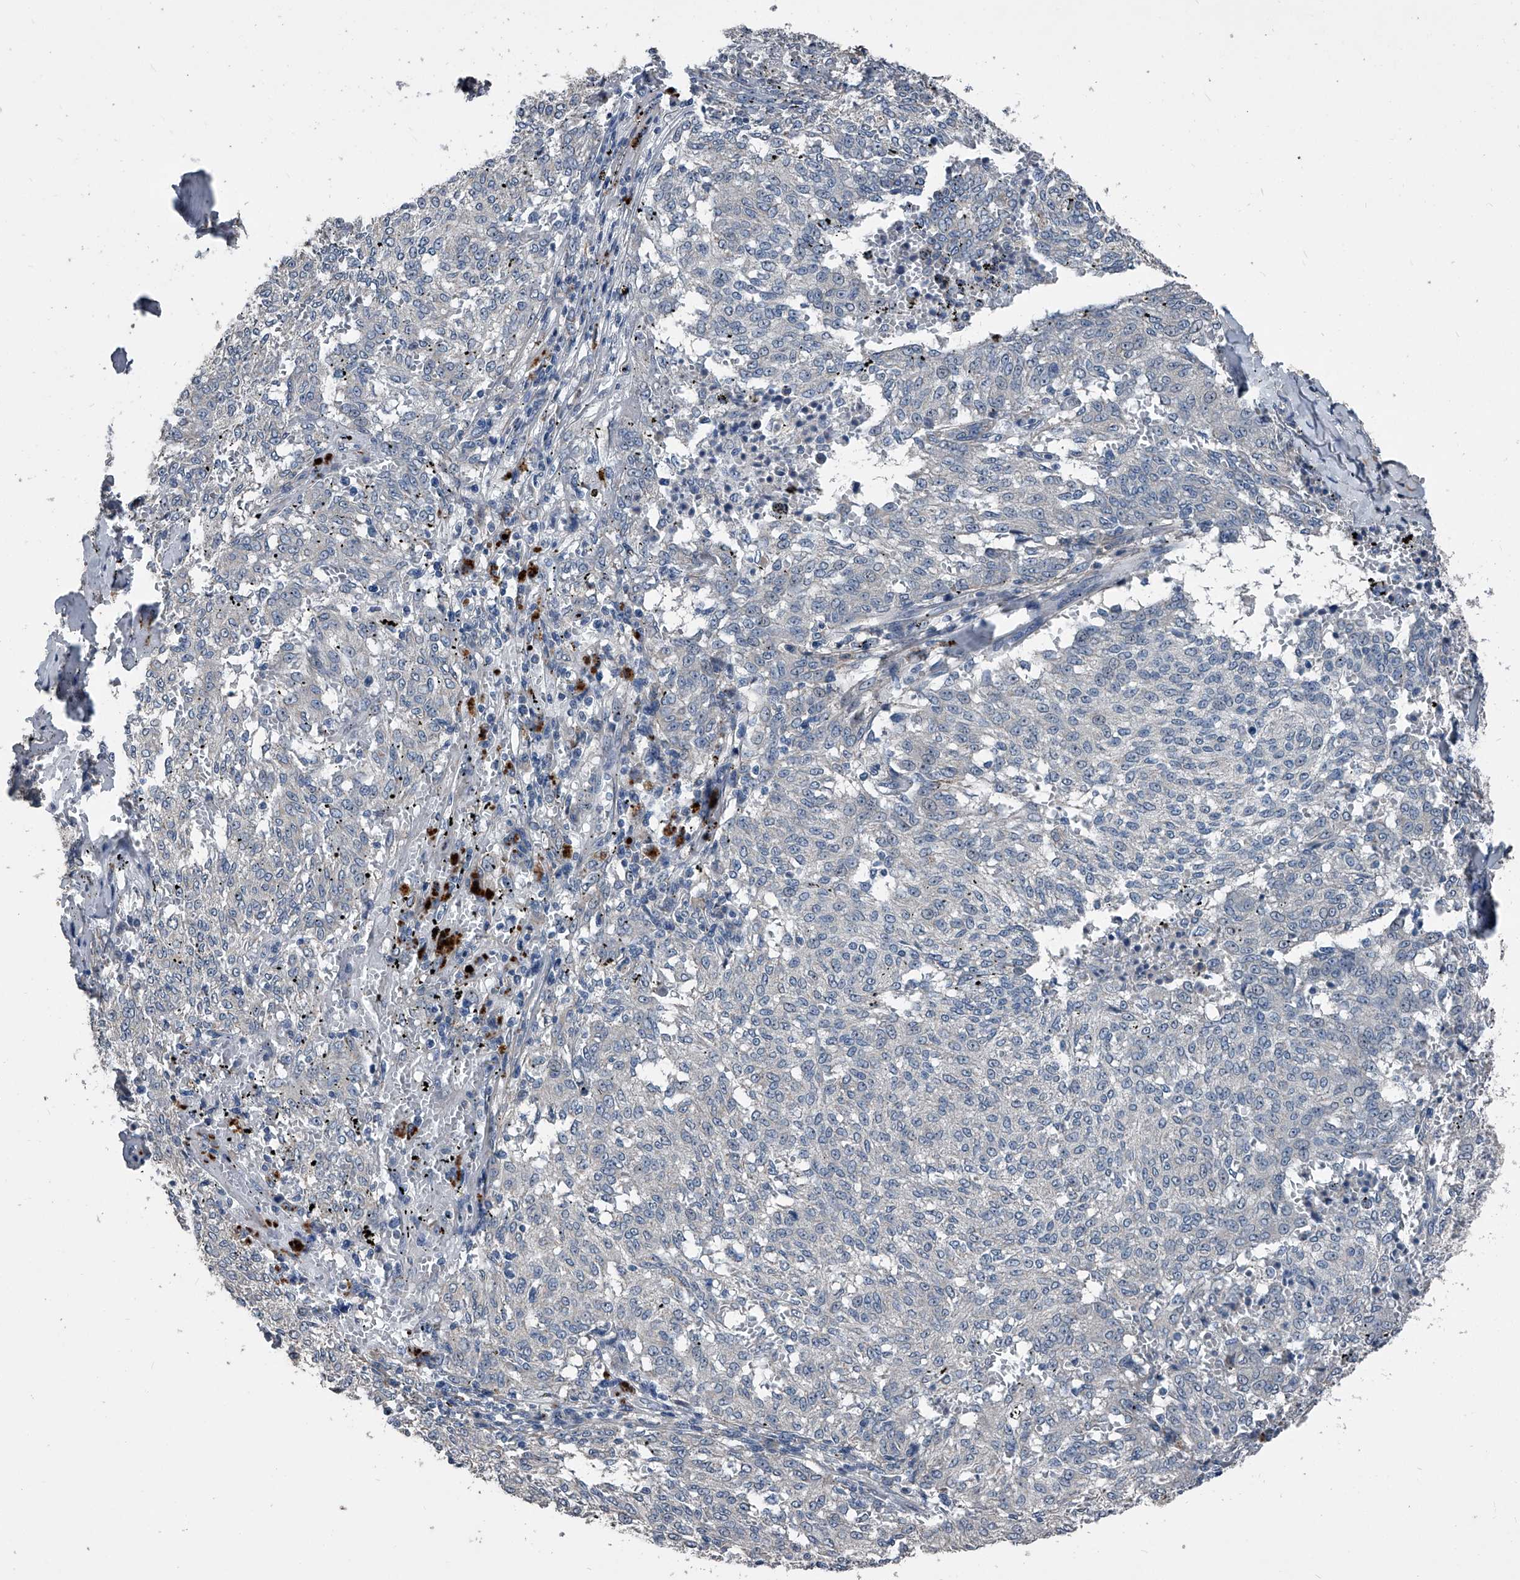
{"staining": {"intensity": "negative", "quantity": "none", "location": "none"}, "tissue": "melanoma", "cell_type": "Tumor cells", "image_type": "cancer", "snomed": [{"axis": "morphology", "description": "Malignant melanoma, NOS"}, {"axis": "topography", "description": "Skin"}], "caption": "The photomicrograph demonstrates no staining of tumor cells in malignant melanoma.", "gene": "PHACTR1", "patient": {"sex": "female", "age": 72}}